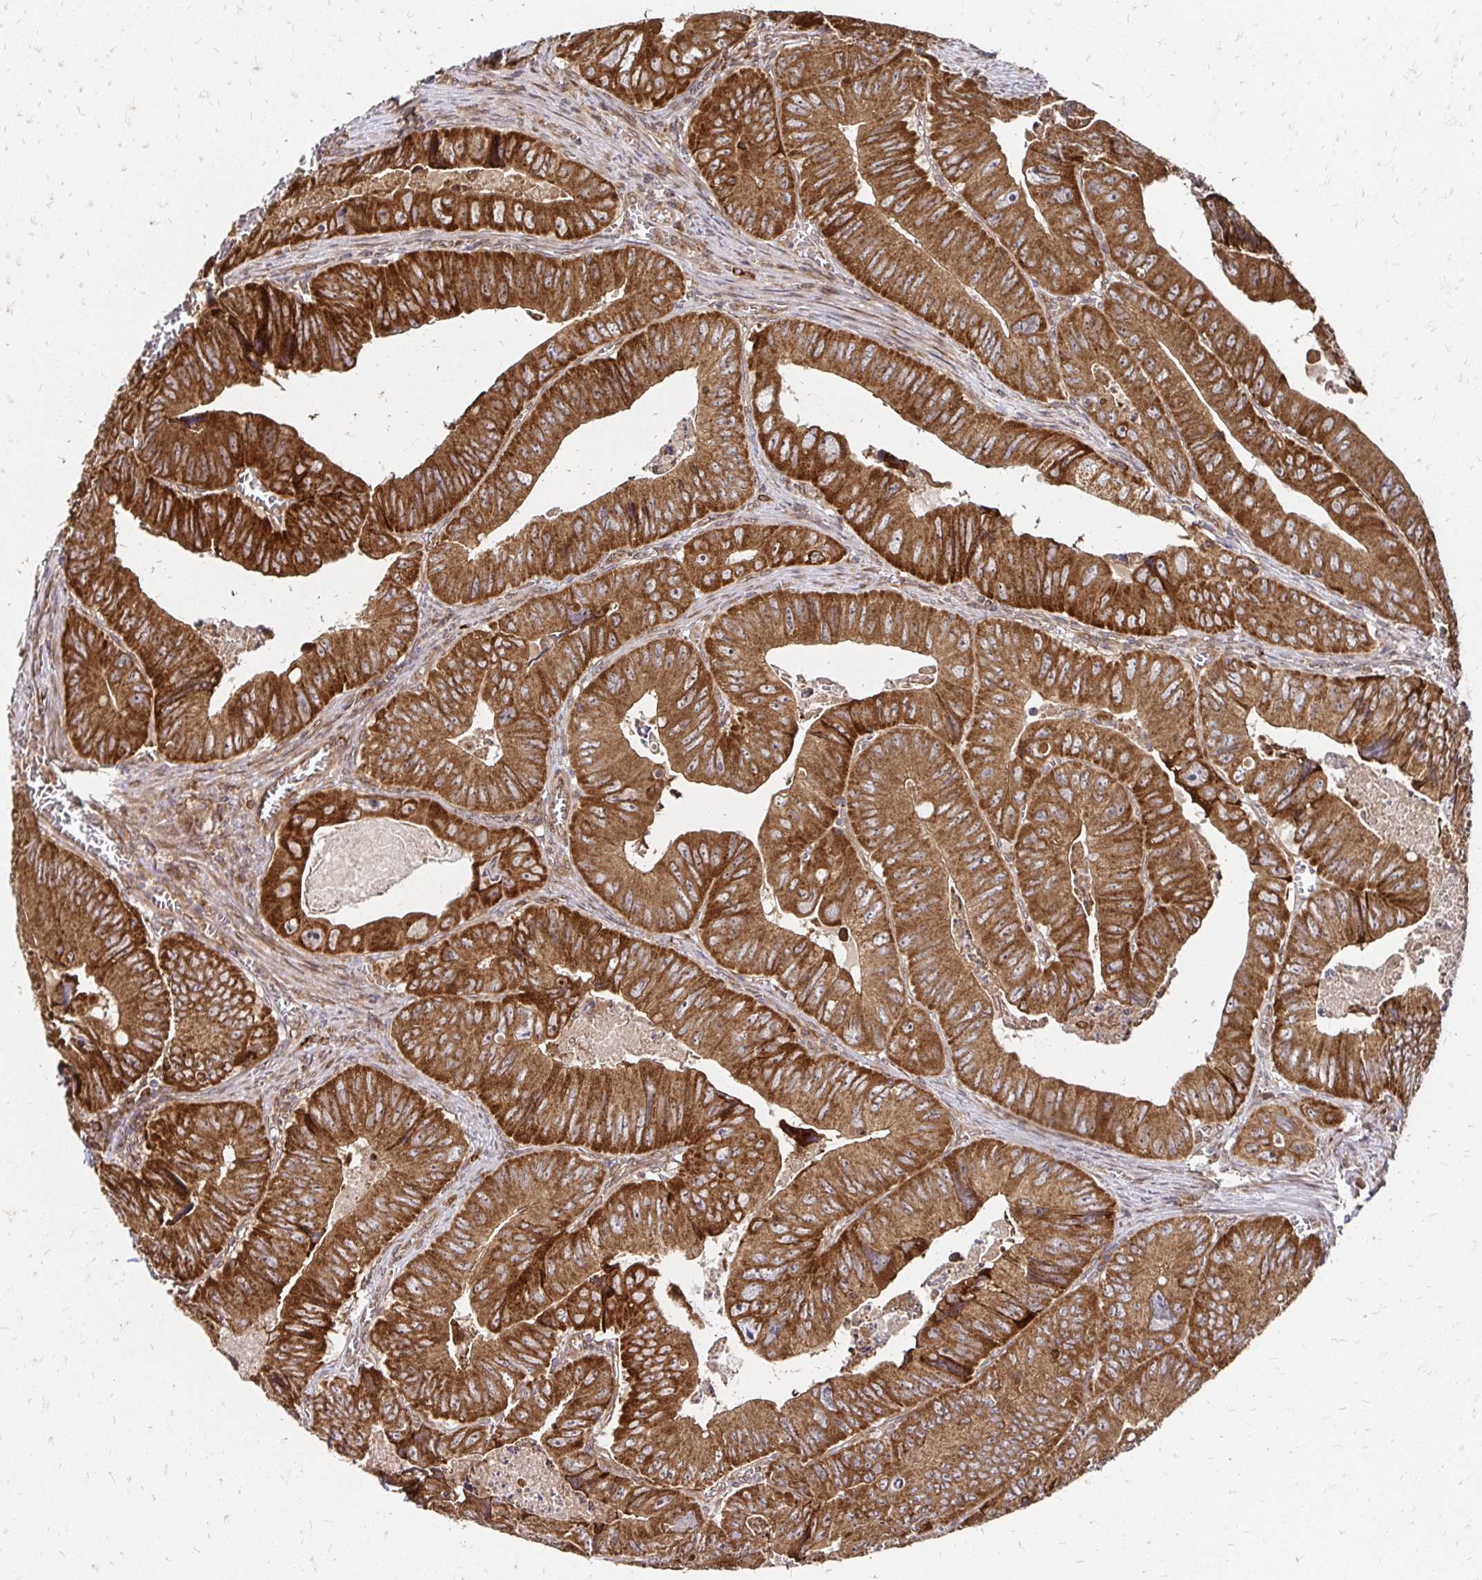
{"staining": {"intensity": "moderate", "quantity": ">75%", "location": "cytoplasmic/membranous"}, "tissue": "colorectal cancer", "cell_type": "Tumor cells", "image_type": "cancer", "snomed": [{"axis": "morphology", "description": "Adenocarcinoma, NOS"}, {"axis": "topography", "description": "Colon"}], "caption": "Immunohistochemistry (IHC) of colorectal adenocarcinoma reveals medium levels of moderate cytoplasmic/membranous positivity in approximately >75% of tumor cells. Using DAB (brown) and hematoxylin (blue) stains, captured at high magnification using brightfield microscopy.", "gene": "ZW10", "patient": {"sex": "female", "age": 84}}